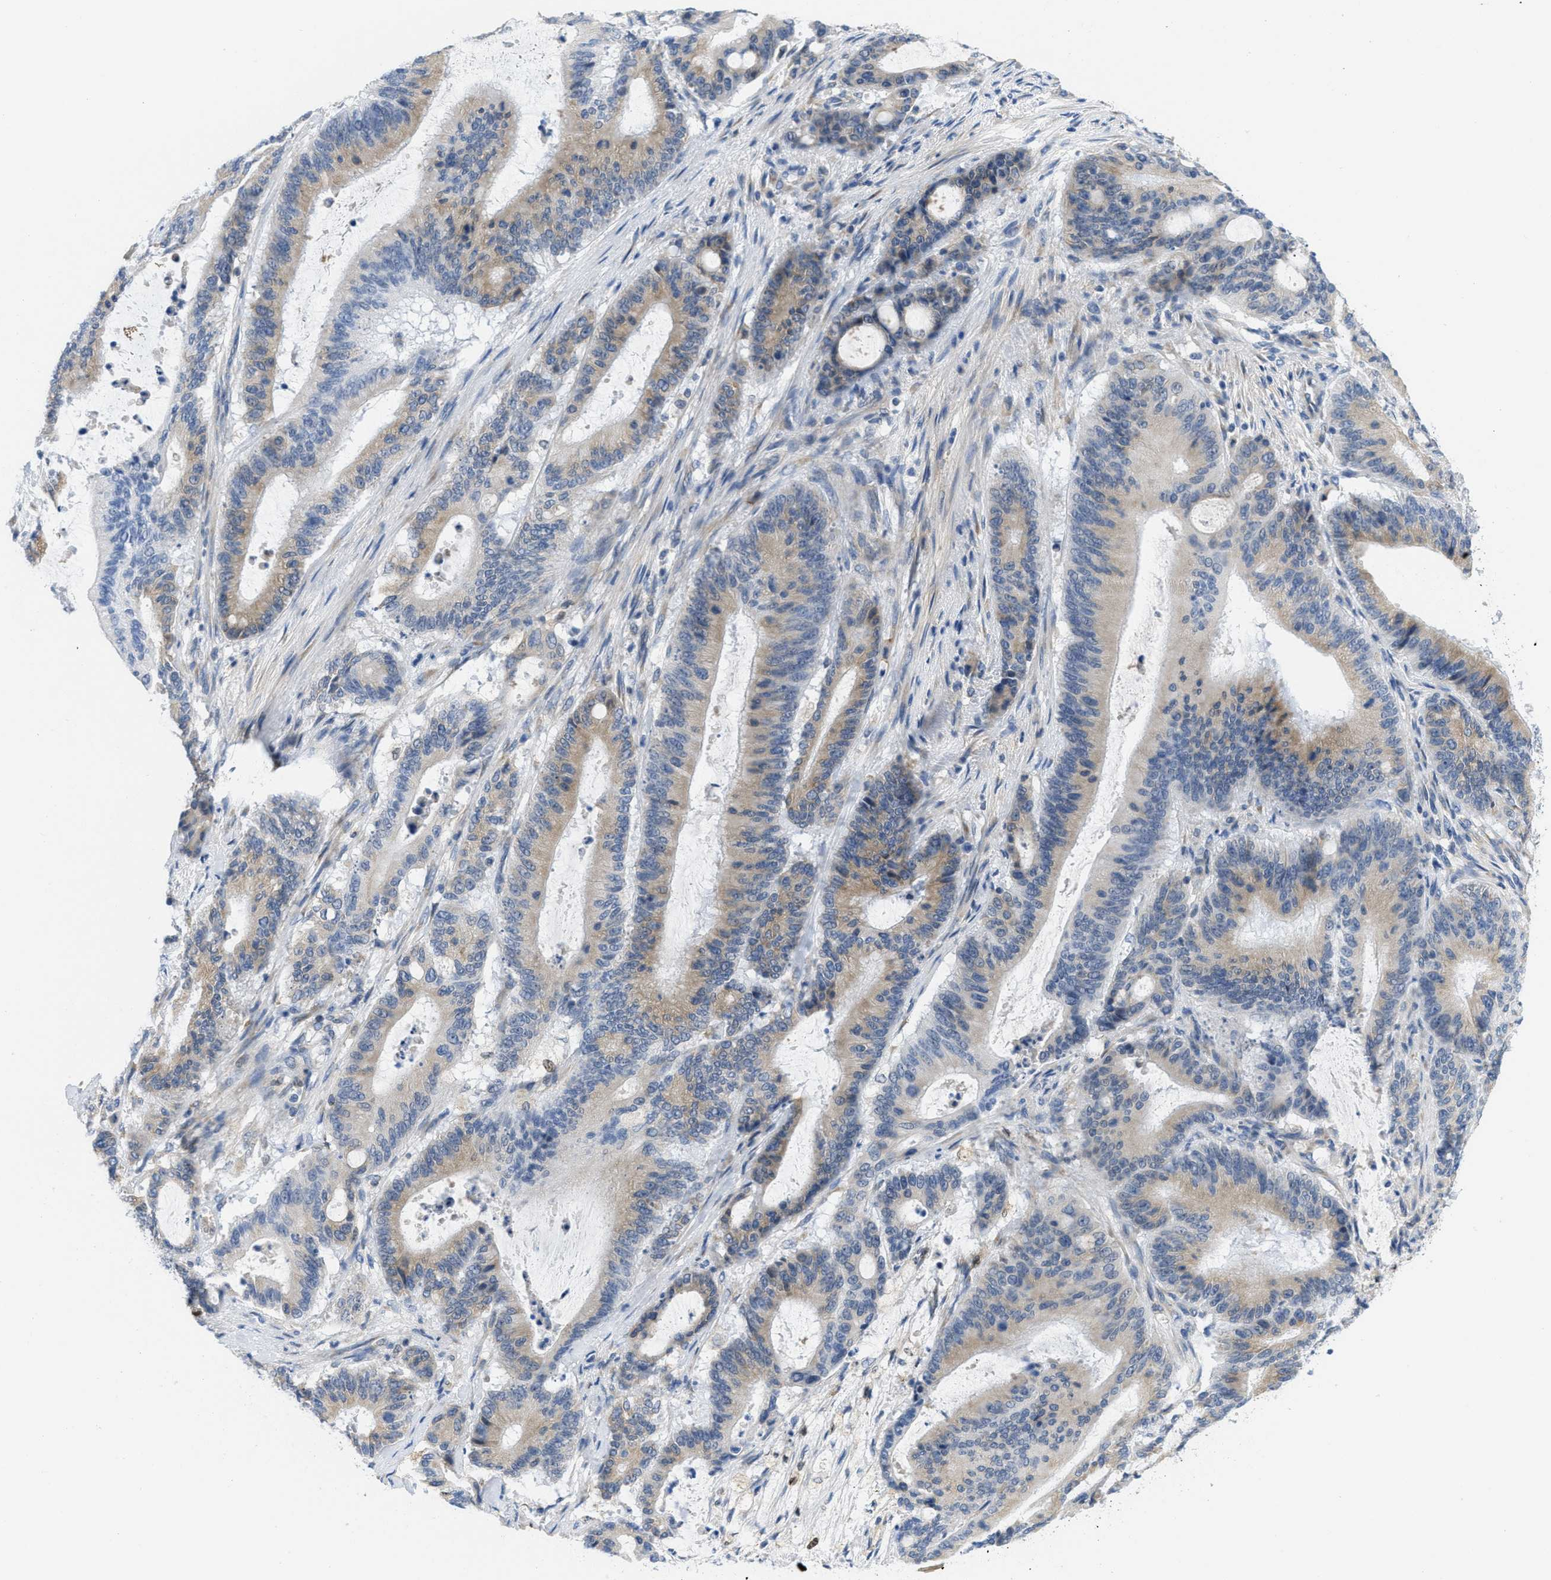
{"staining": {"intensity": "weak", "quantity": "25%-75%", "location": "cytoplasmic/membranous"}, "tissue": "liver cancer", "cell_type": "Tumor cells", "image_type": "cancer", "snomed": [{"axis": "morphology", "description": "Cholangiocarcinoma"}, {"axis": "topography", "description": "Liver"}], "caption": "Liver cholangiocarcinoma tissue displays weak cytoplasmic/membranous expression in about 25%-75% of tumor cells", "gene": "PTDSS1", "patient": {"sex": "female", "age": 73}}